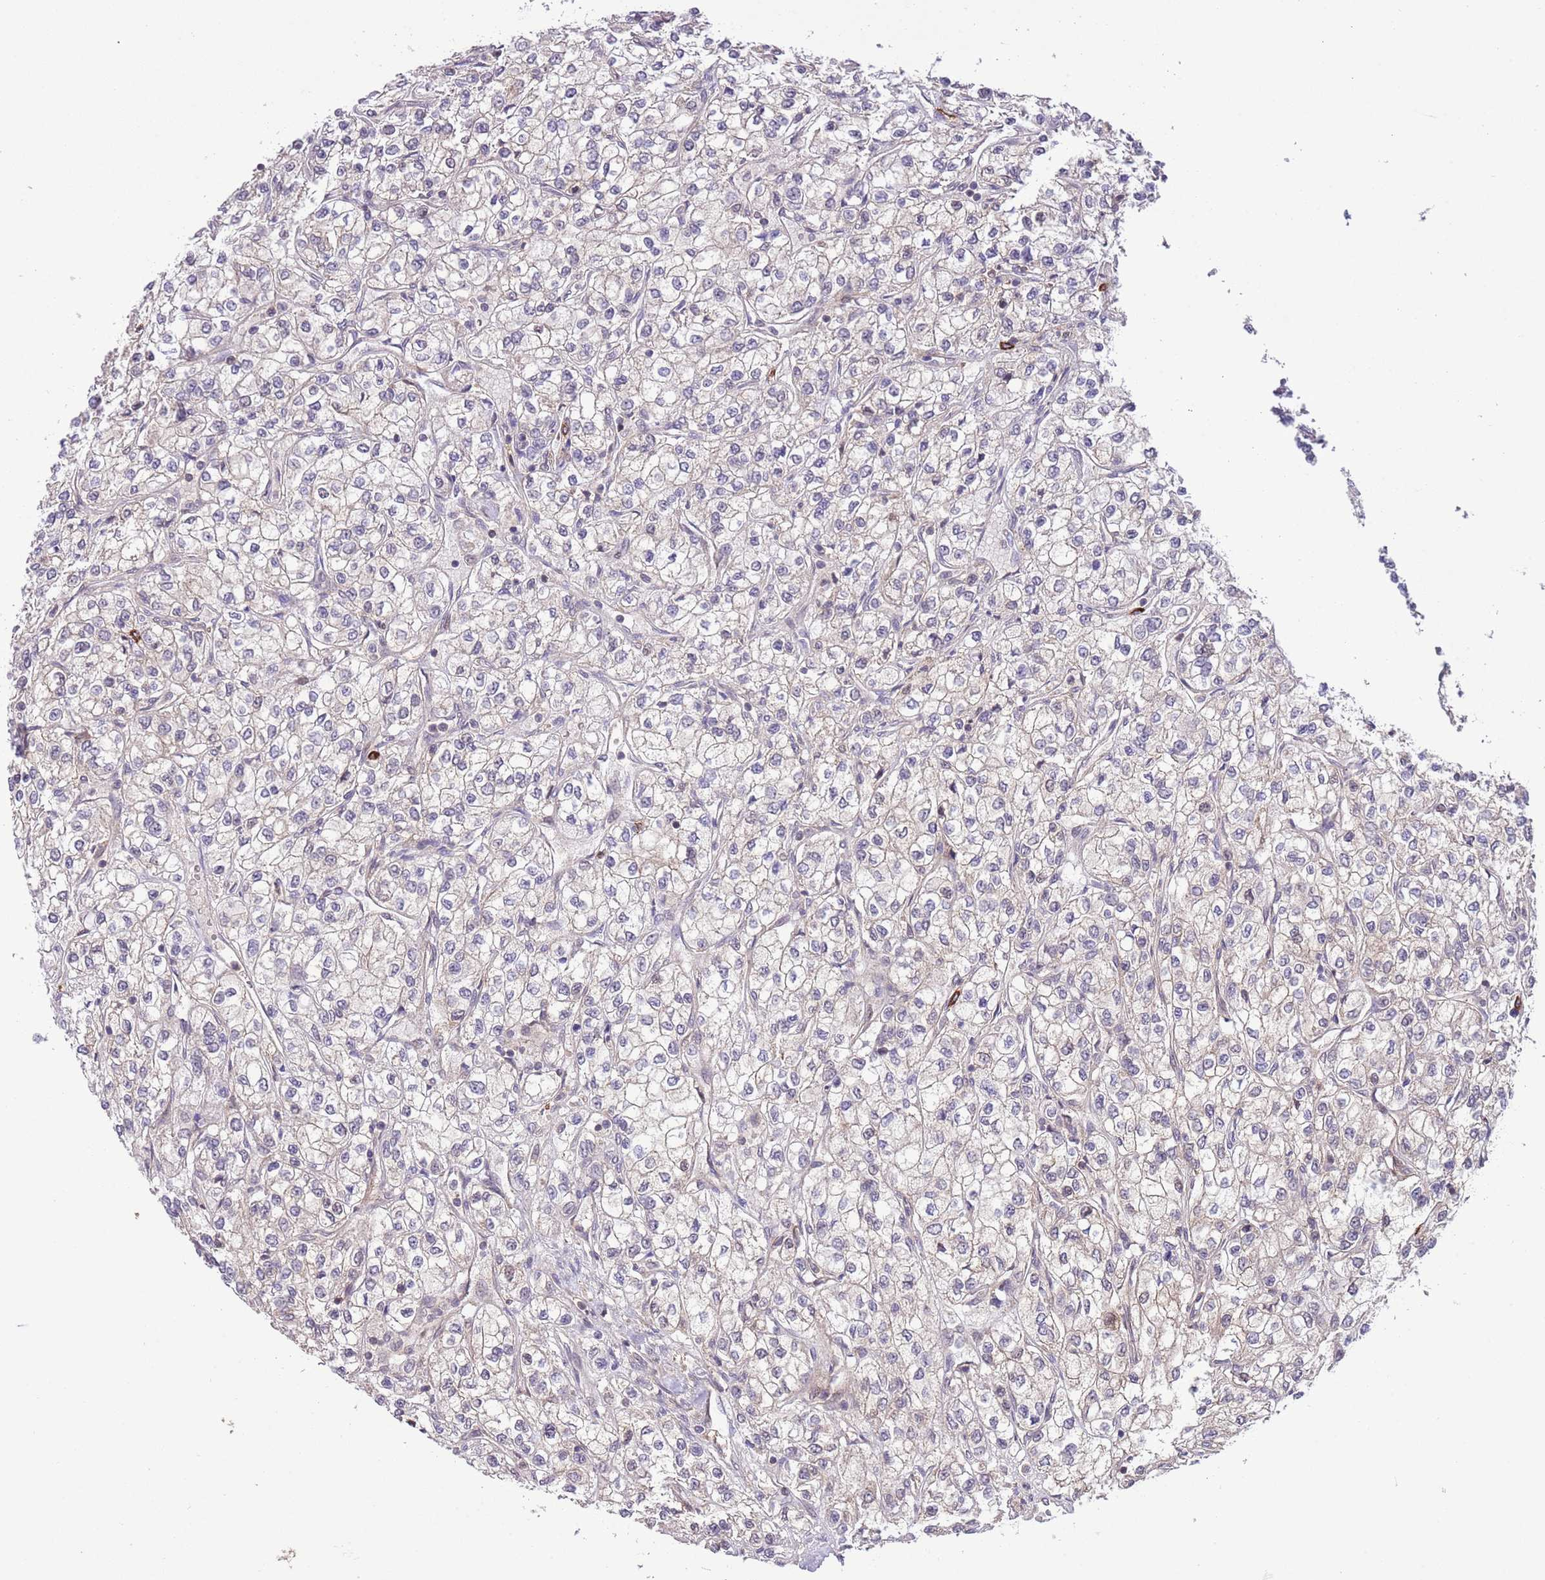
{"staining": {"intensity": "negative", "quantity": "none", "location": "none"}, "tissue": "renal cancer", "cell_type": "Tumor cells", "image_type": "cancer", "snomed": [{"axis": "morphology", "description": "Adenocarcinoma, NOS"}, {"axis": "topography", "description": "Kidney"}], "caption": "A micrograph of adenocarcinoma (renal) stained for a protein exhibits no brown staining in tumor cells.", "gene": "HDHD2", "patient": {"sex": "male", "age": 80}}